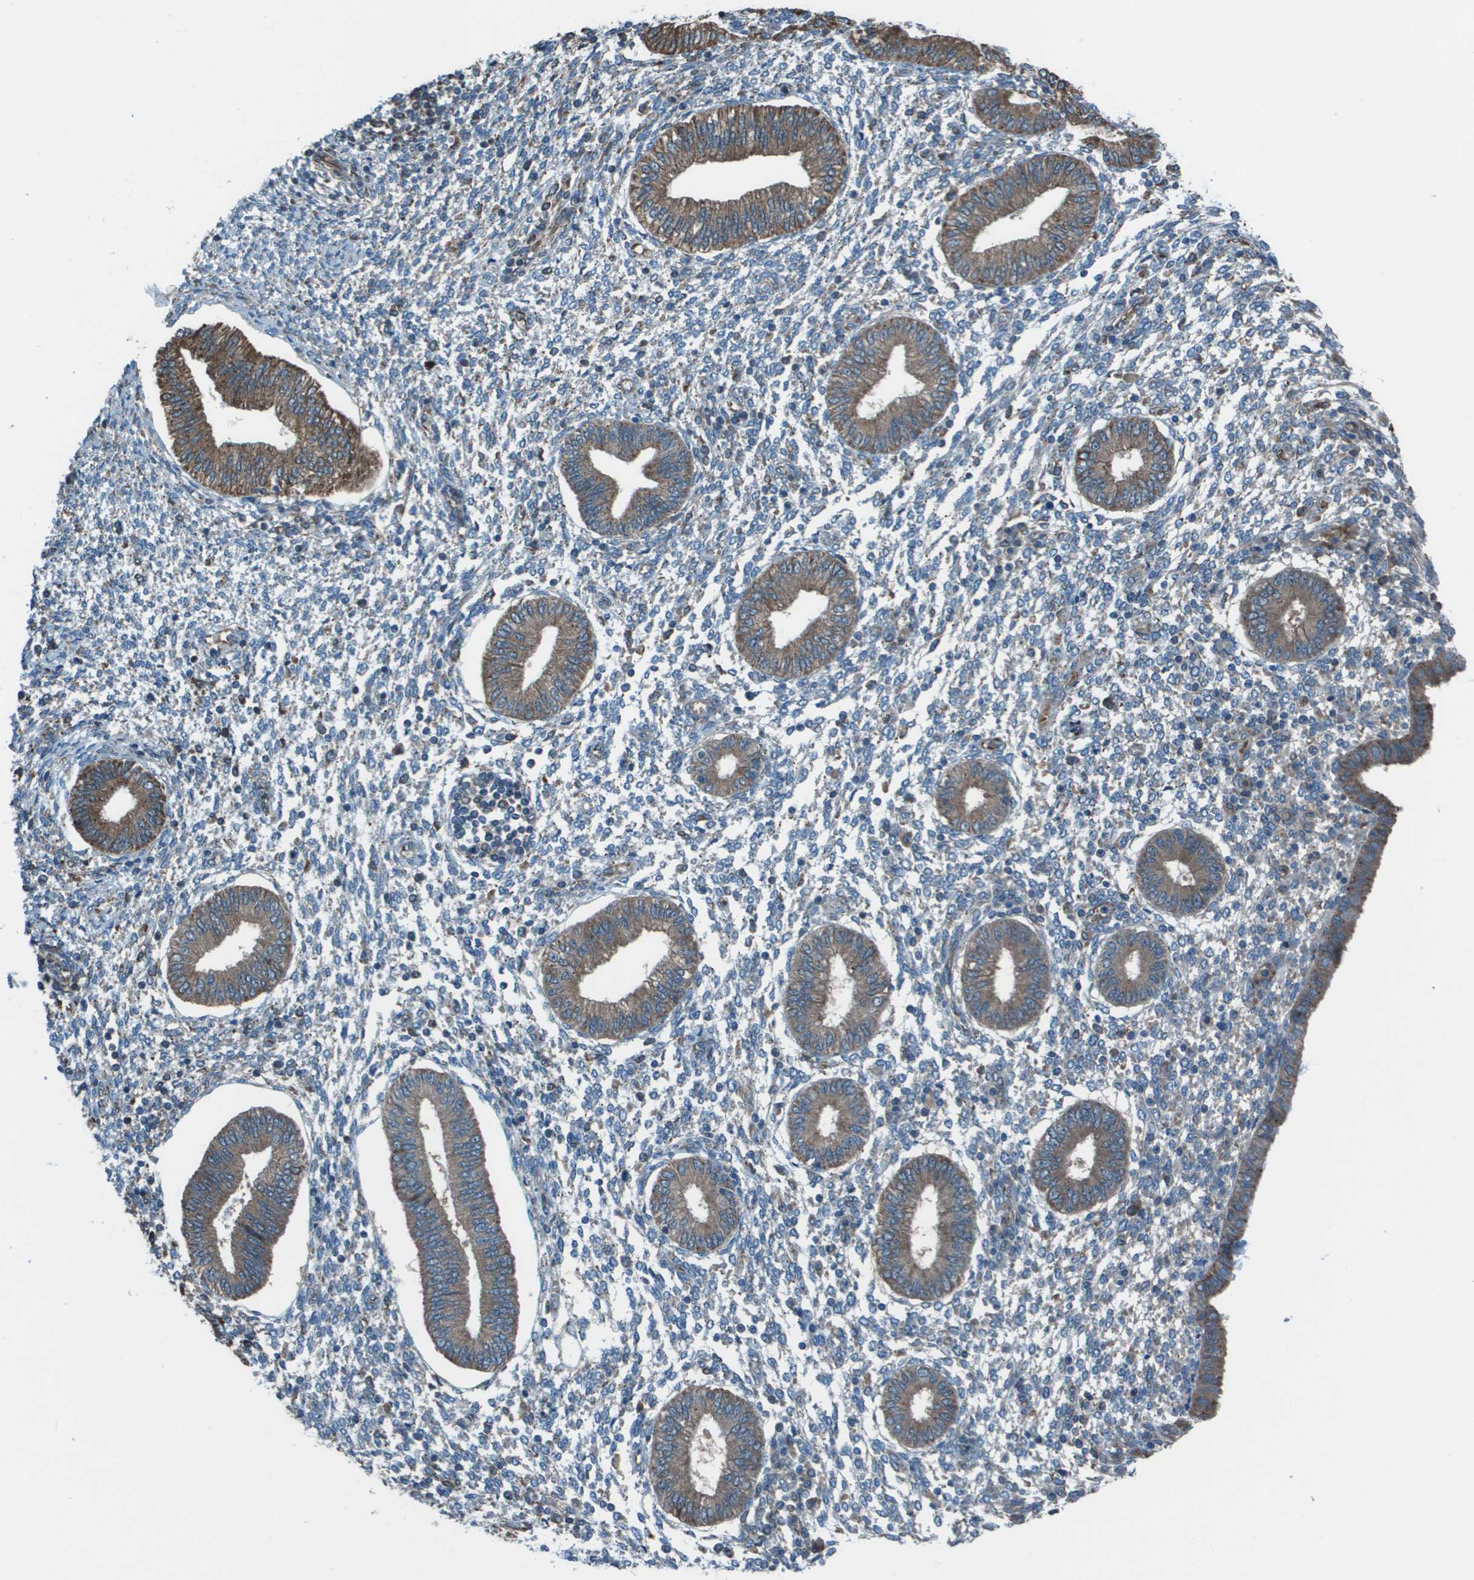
{"staining": {"intensity": "negative", "quantity": "none", "location": "none"}, "tissue": "endometrium", "cell_type": "Cells in endometrial stroma", "image_type": "normal", "snomed": [{"axis": "morphology", "description": "Normal tissue, NOS"}, {"axis": "topography", "description": "Endometrium"}], "caption": "Normal endometrium was stained to show a protein in brown. There is no significant positivity in cells in endometrial stroma. The staining was performed using DAB to visualize the protein expression in brown, while the nuclei were stained in blue with hematoxylin (Magnification: 20x).", "gene": "UTS2", "patient": {"sex": "female", "age": 50}}